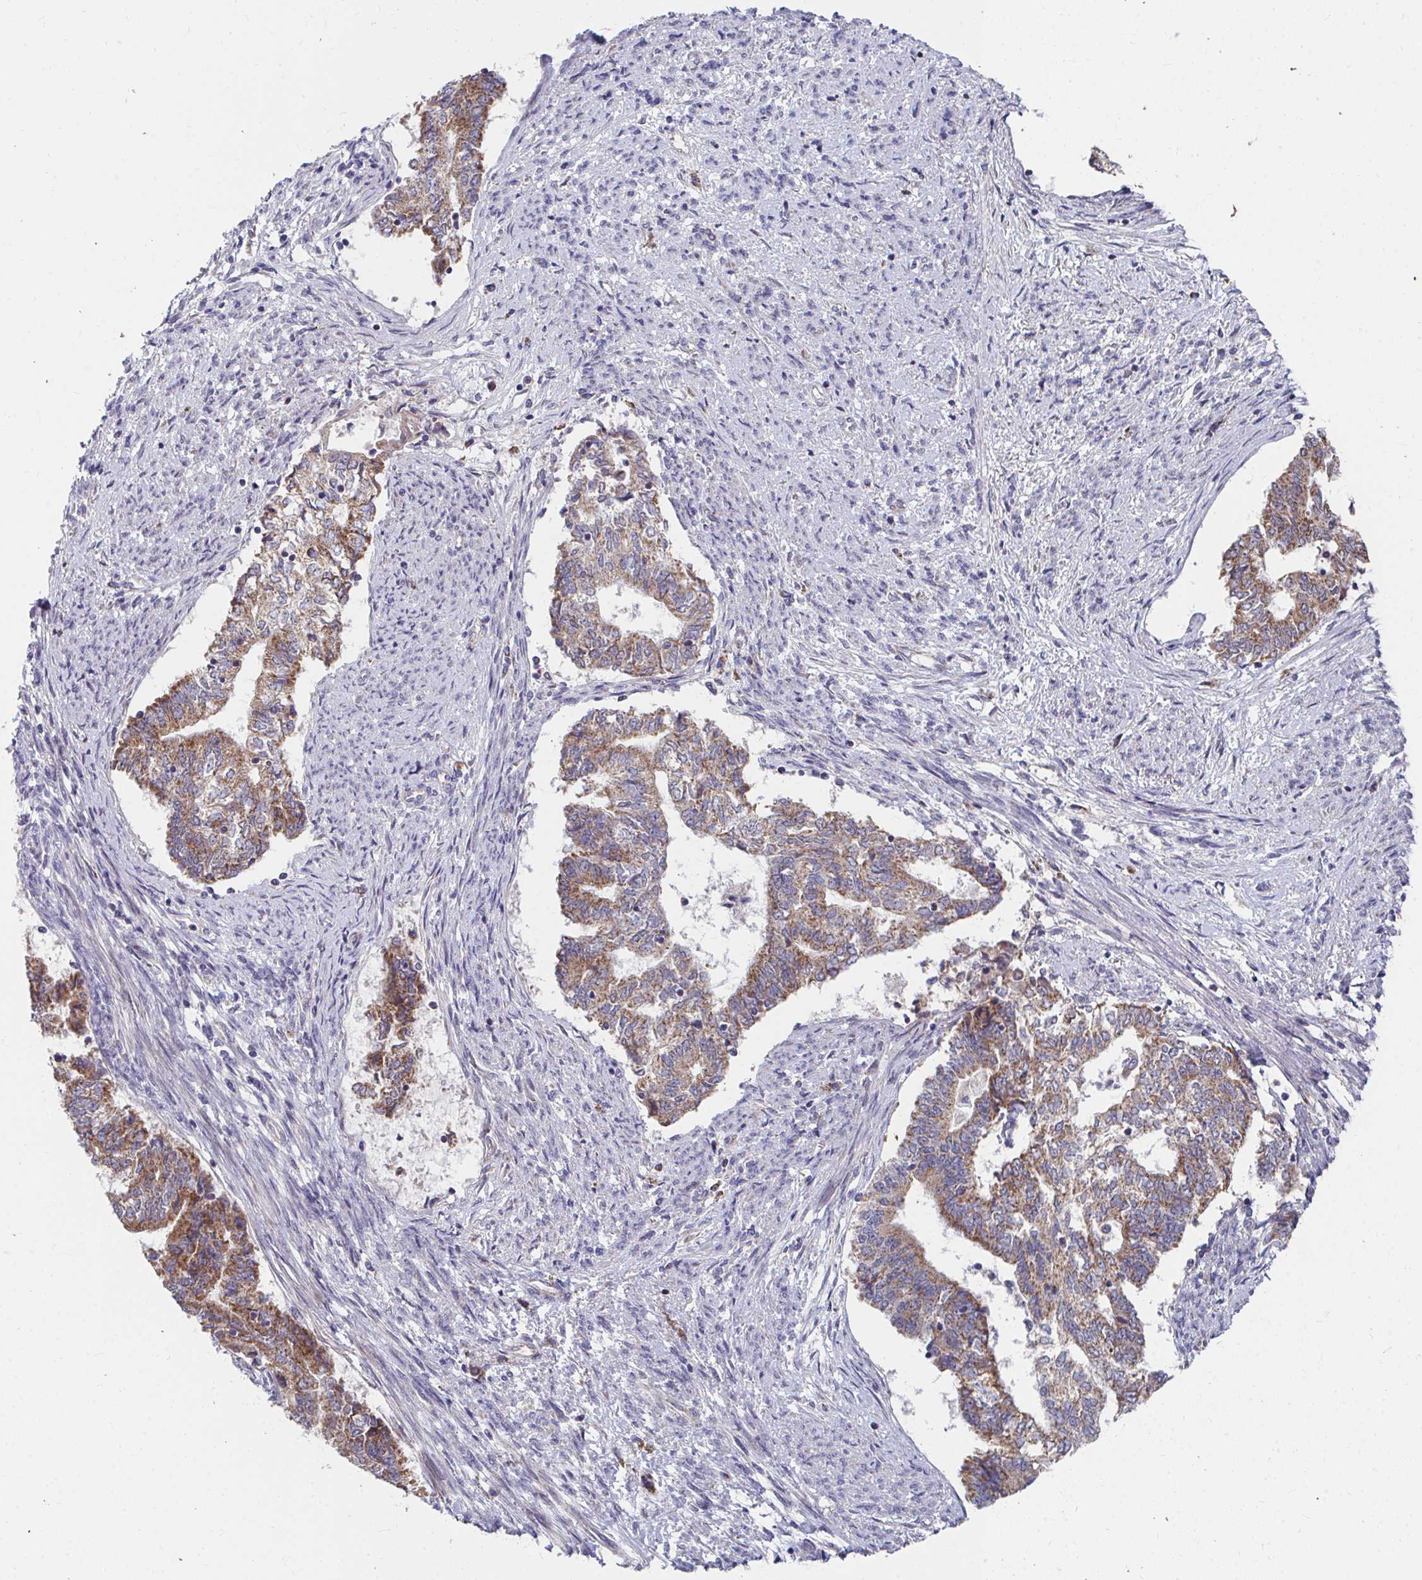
{"staining": {"intensity": "moderate", "quantity": ">75%", "location": "cytoplasmic/membranous"}, "tissue": "endometrial cancer", "cell_type": "Tumor cells", "image_type": "cancer", "snomed": [{"axis": "morphology", "description": "Adenocarcinoma, NOS"}, {"axis": "topography", "description": "Endometrium"}], "caption": "Immunohistochemistry (IHC) of human endometrial adenocarcinoma demonstrates medium levels of moderate cytoplasmic/membranous staining in approximately >75% of tumor cells. (DAB (3,3'-diaminobenzidine) = brown stain, brightfield microscopy at high magnification).", "gene": "PEX3", "patient": {"sex": "female", "age": 65}}